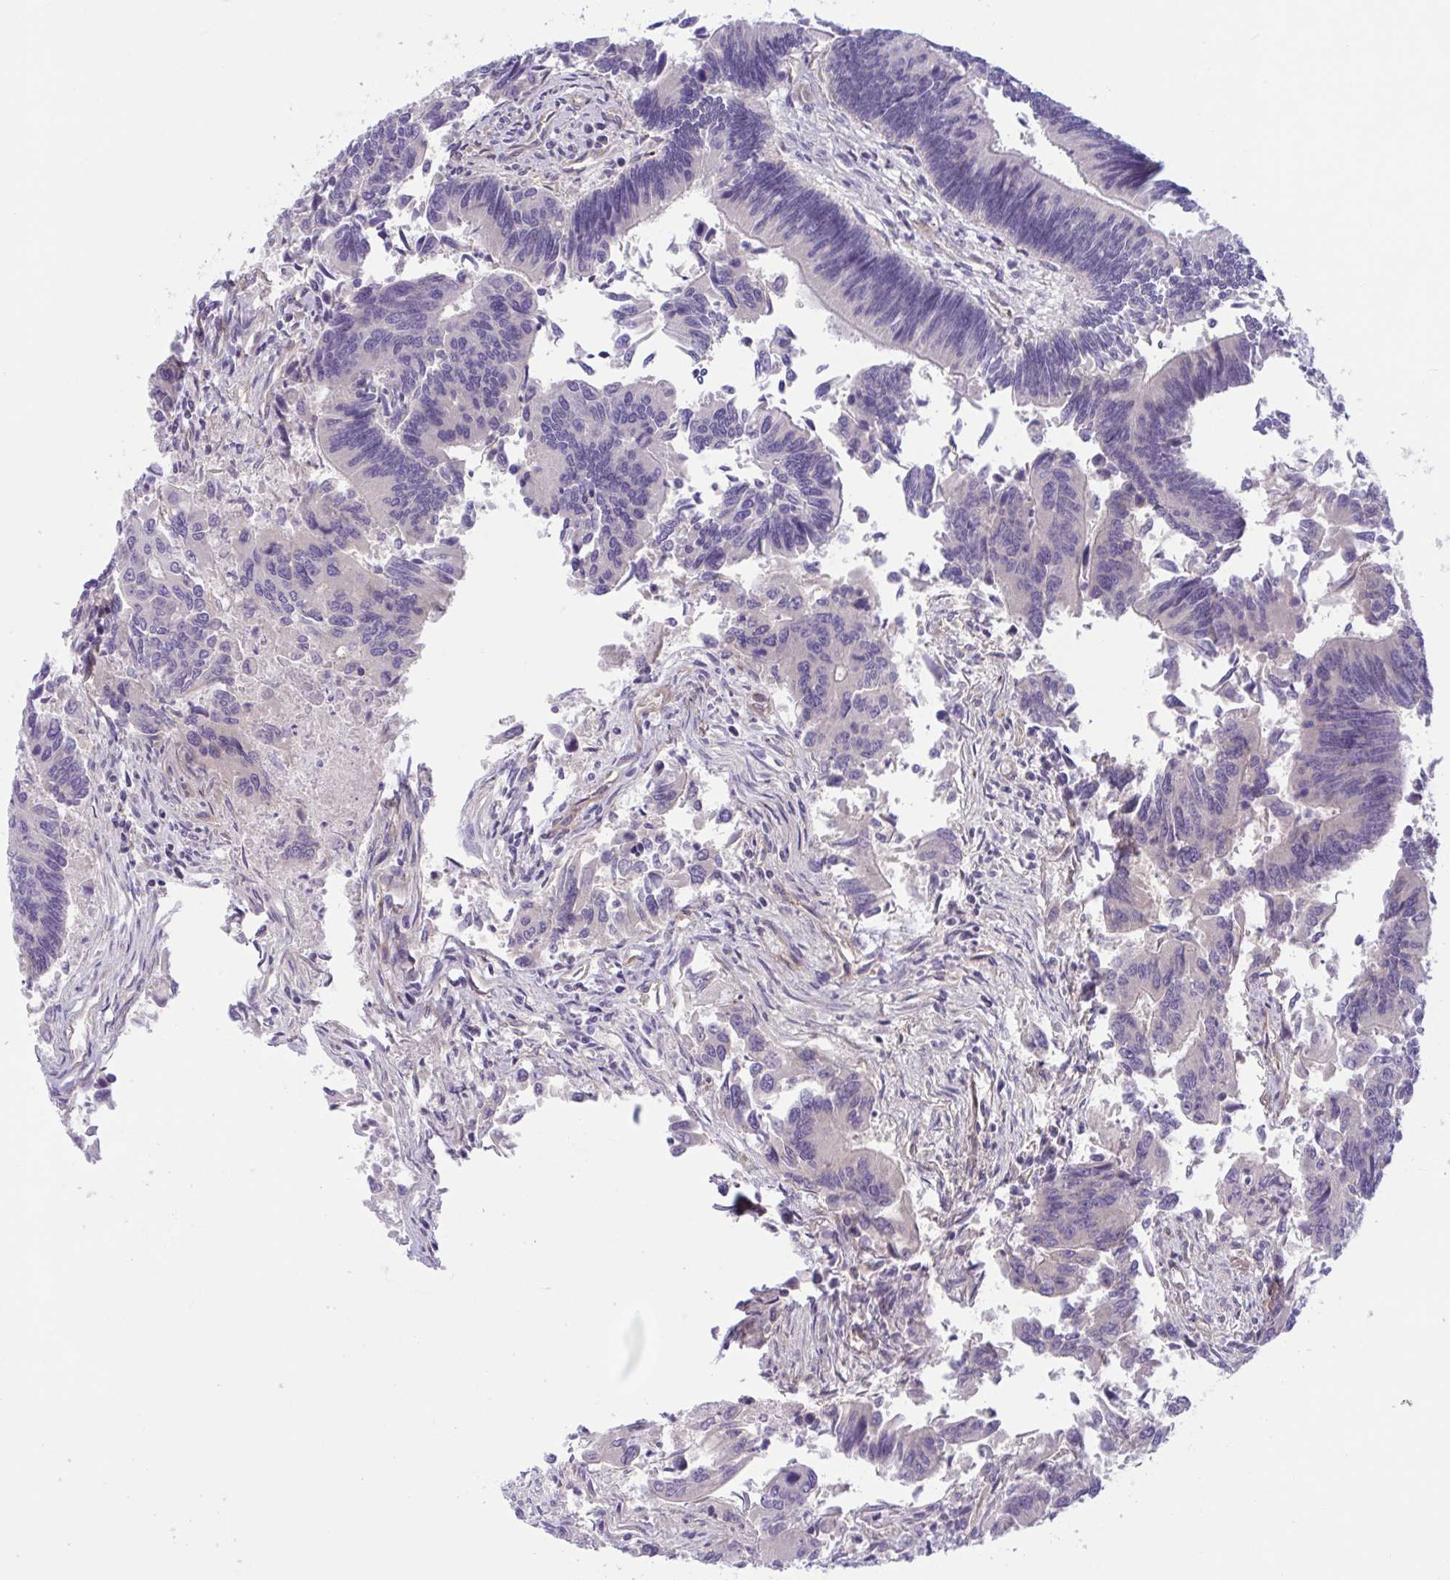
{"staining": {"intensity": "negative", "quantity": "none", "location": "none"}, "tissue": "colorectal cancer", "cell_type": "Tumor cells", "image_type": "cancer", "snomed": [{"axis": "morphology", "description": "Adenocarcinoma, NOS"}, {"axis": "topography", "description": "Colon"}], "caption": "High magnification brightfield microscopy of colorectal adenocarcinoma stained with DAB (brown) and counterstained with hematoxylin (blue): tumor cells show no significant positivity.", "gene": "TTC7B", "patient": {"sex": "female", "age": 67}}